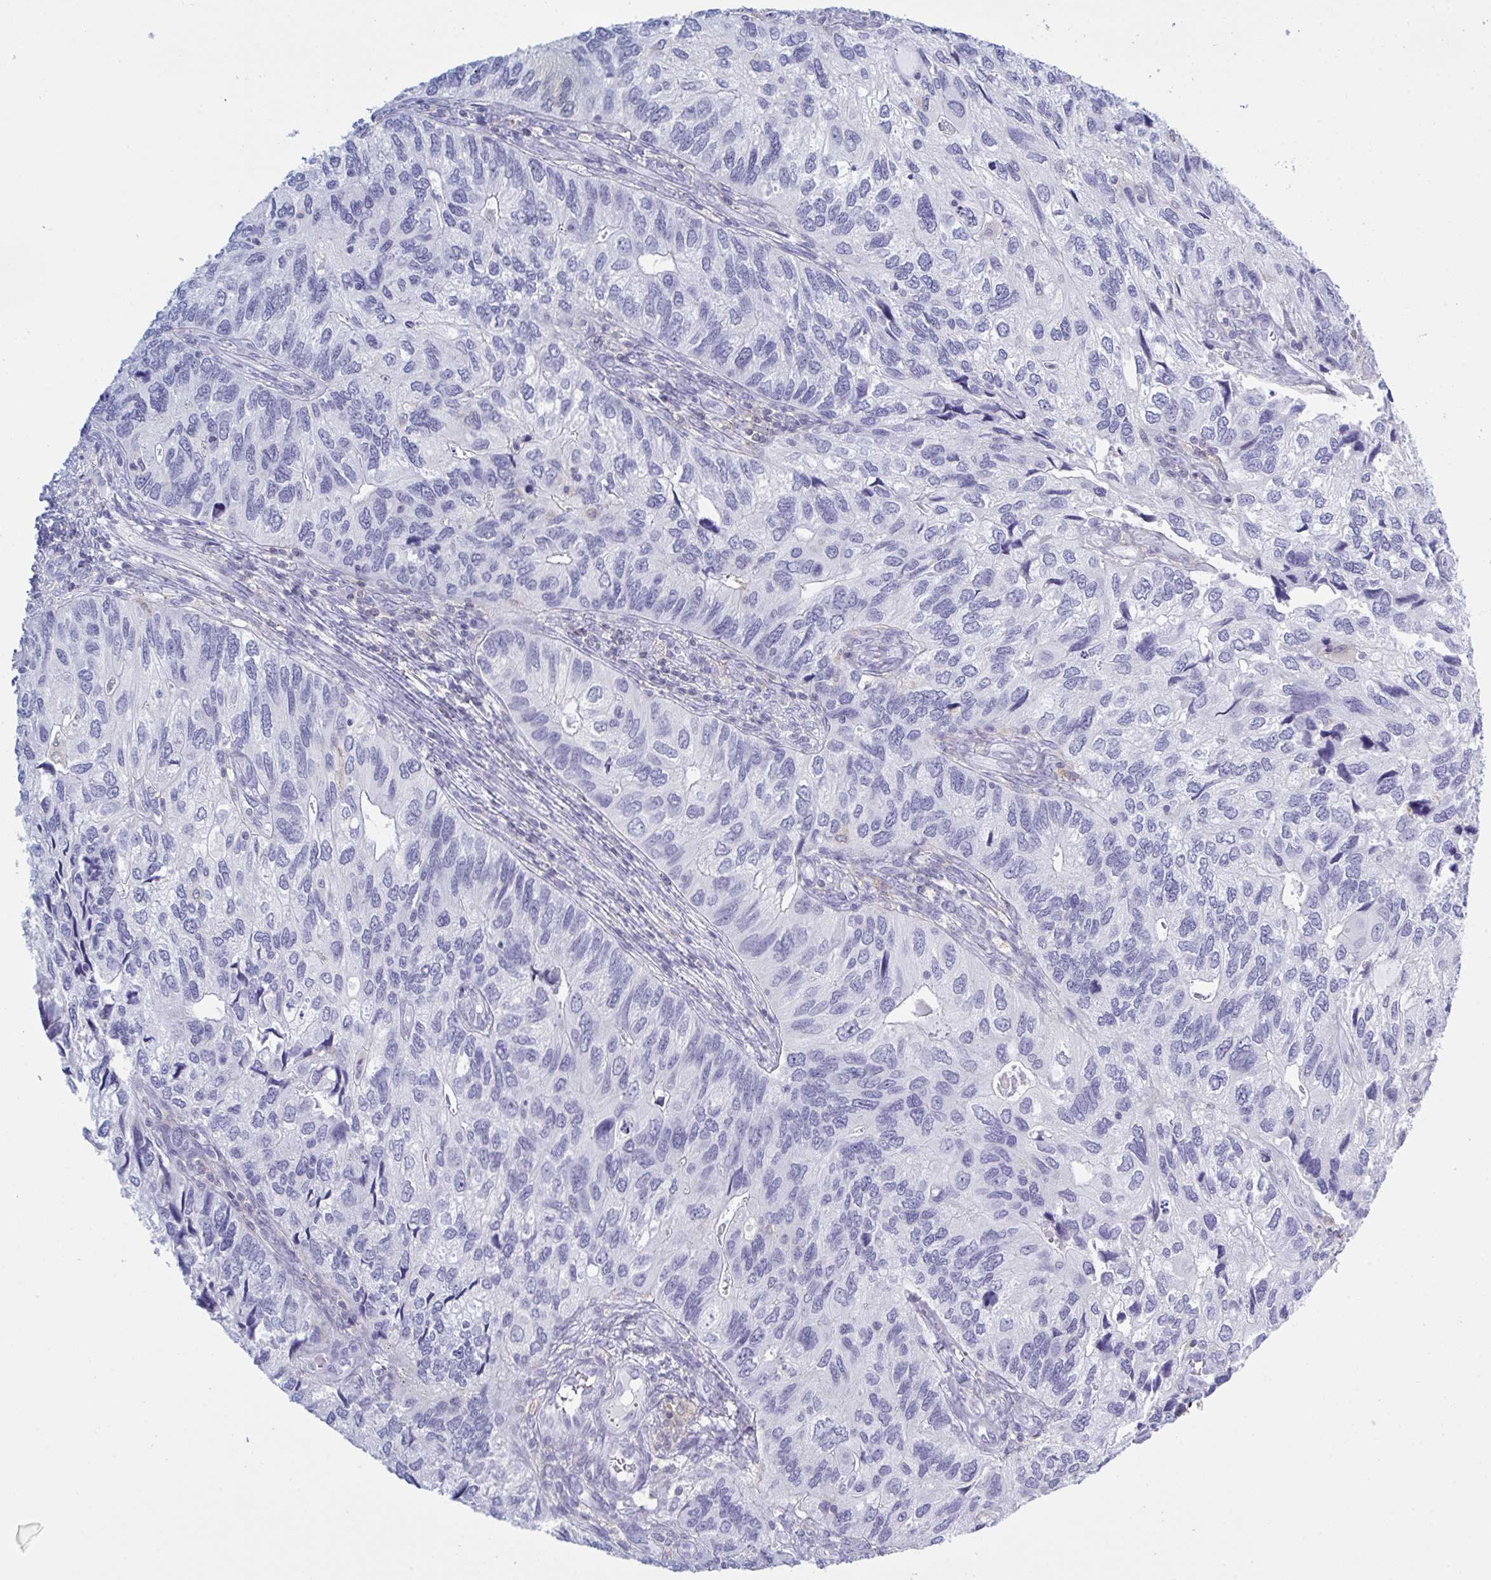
{"staining": {"intensity": "negative", "quantity": "none", "location": "none"}, "tissue": "endometrial cancer", "cell_type": "Tumor cells", "image_type": "cancer", "snomed": [{"axis": "morphology", "description": "Carcinoma, NOS"}, {"axis": "topography", "description": "Uterus"}], "caption": "Tumor cells show no significant protein positivity in endometrial cancer (carcinoma).", "gene": "MYO1F", "patient": {"sex": "female", "age": 76}}